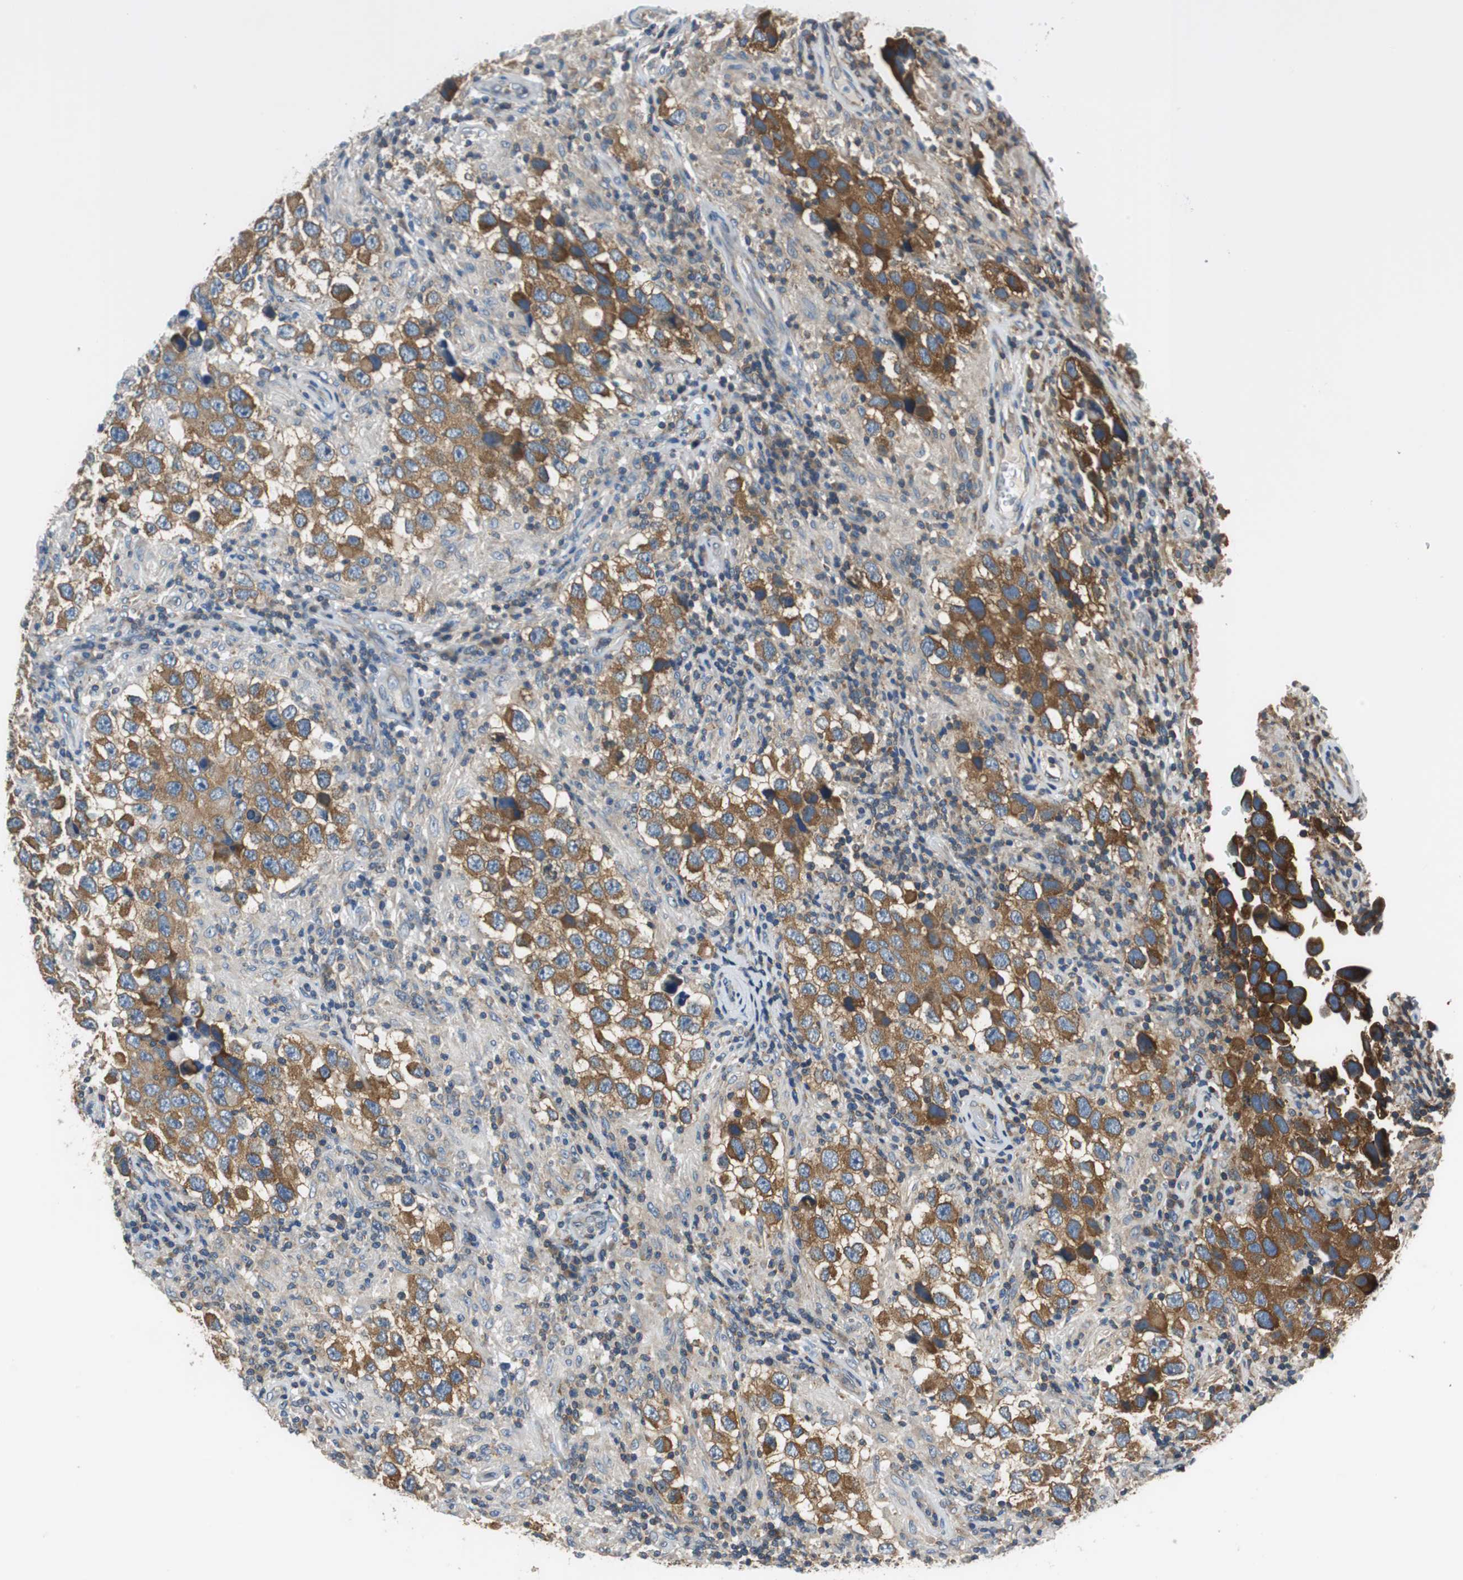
{"staining": {"intensity": "strong", "quantity": ">75%", "location": "cytoplasmic/membranous"}, "tissue": "testis cancer", "cell_type": "Tumor cells", "image_type": "cancer", "snomed": [{"axis": "morphology", "description": "Carcinoma, Embryonal, NOS"}, {"axis": "topography", "description": "Testis"}], "caption": "IHC (DAB) staining of embryonal carcinoma (testis) shows strong cytoplasmic/membranous protein expression in approximately >75% of tumor cells.", "gene": "CNOT3", "patient": {"sex": "male", "age": 21}}